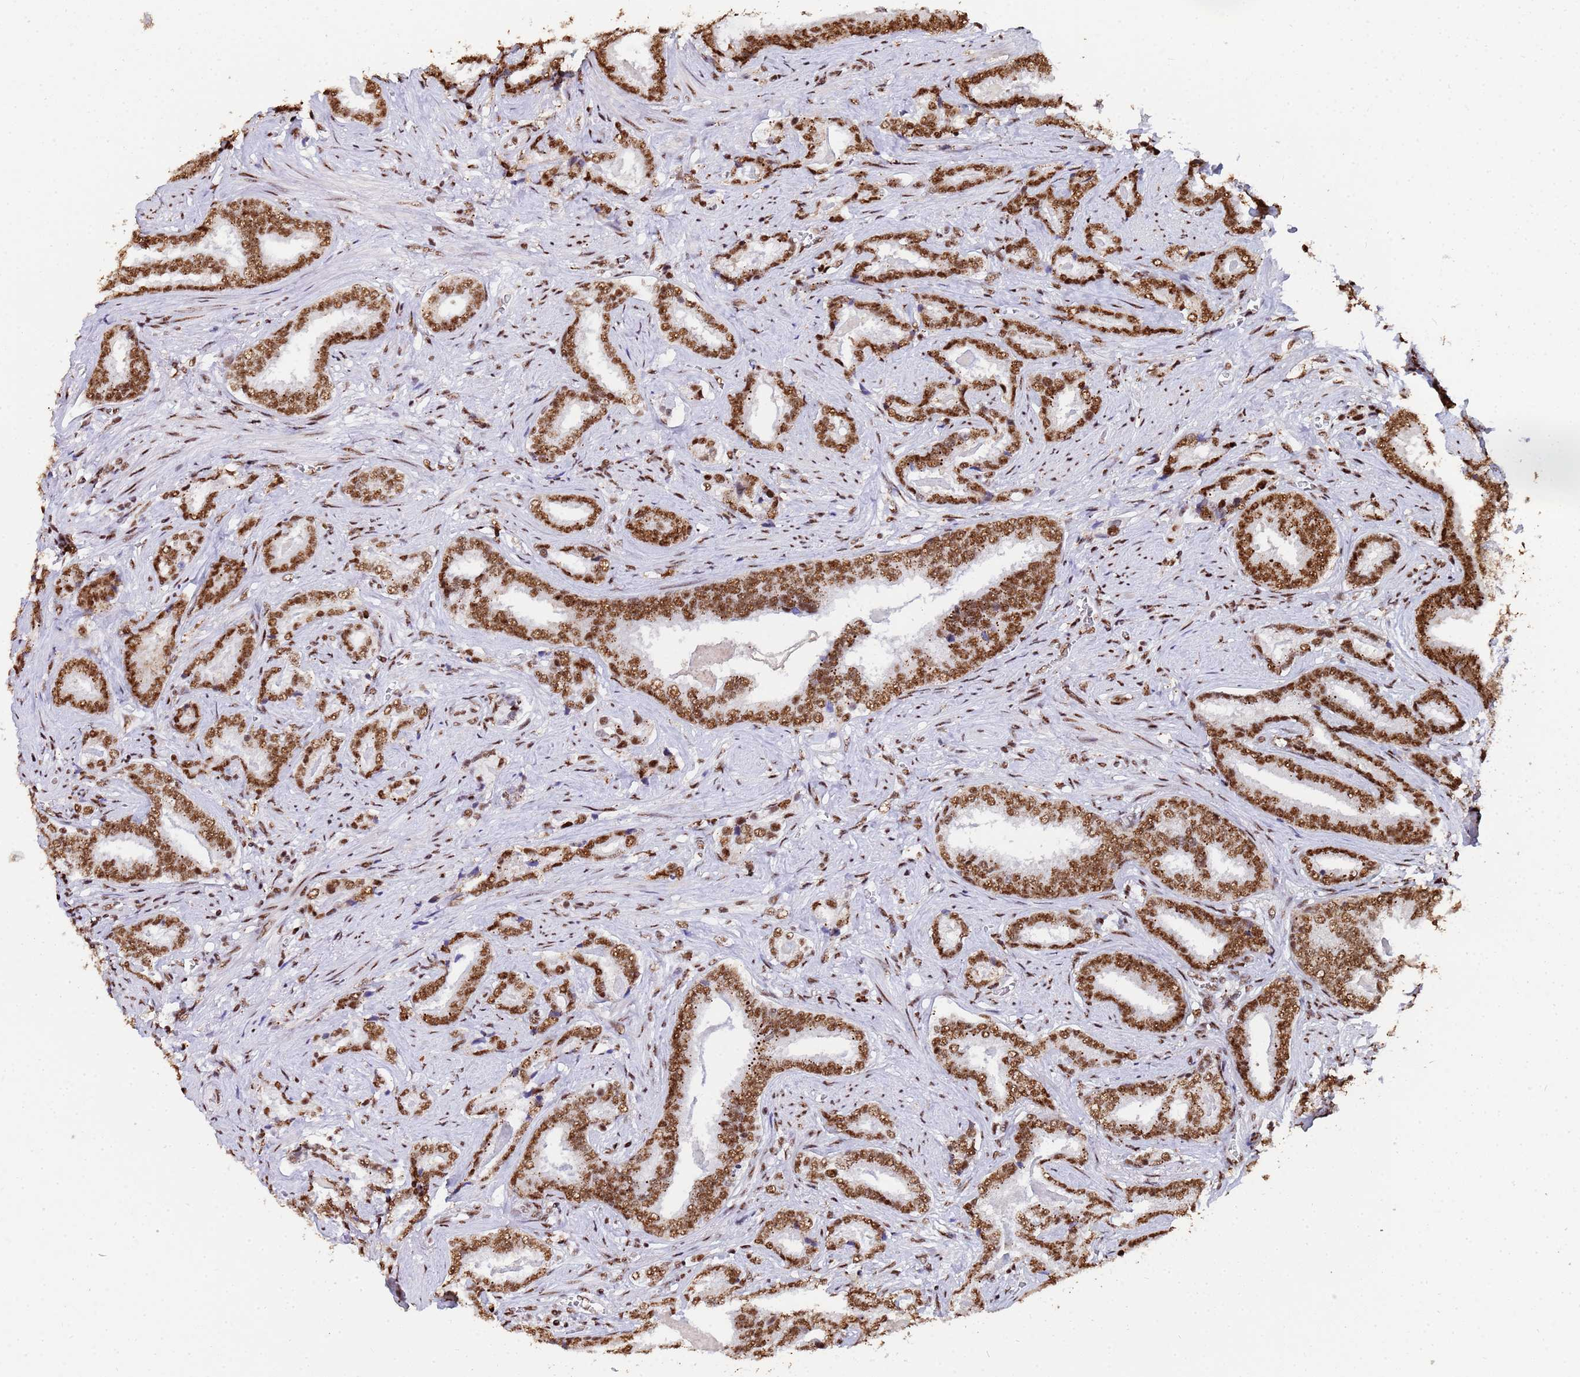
{"staining": {"intensity": "moderate", "quantity": ">75%", "location": "nuclear"}, "tissue": "prostate cancer", "cell_type": "Tumor cells", "image_type": "cancer", "snomed": [{"axis": "morphology", "description": "Adenocarcinoma, High grade"}, {"axis": "topography", "description": "Prostate"}], "caption": "Prostate adenocarcinoma (high-grade) stained with immunohistochemistry (IHC) reveals moderate nuclear positivity in about >75% of tumor cells. Nuclei are stained in blue.", "gene": "SF3B2", "patient": {"sex": "male", "age": 67}}